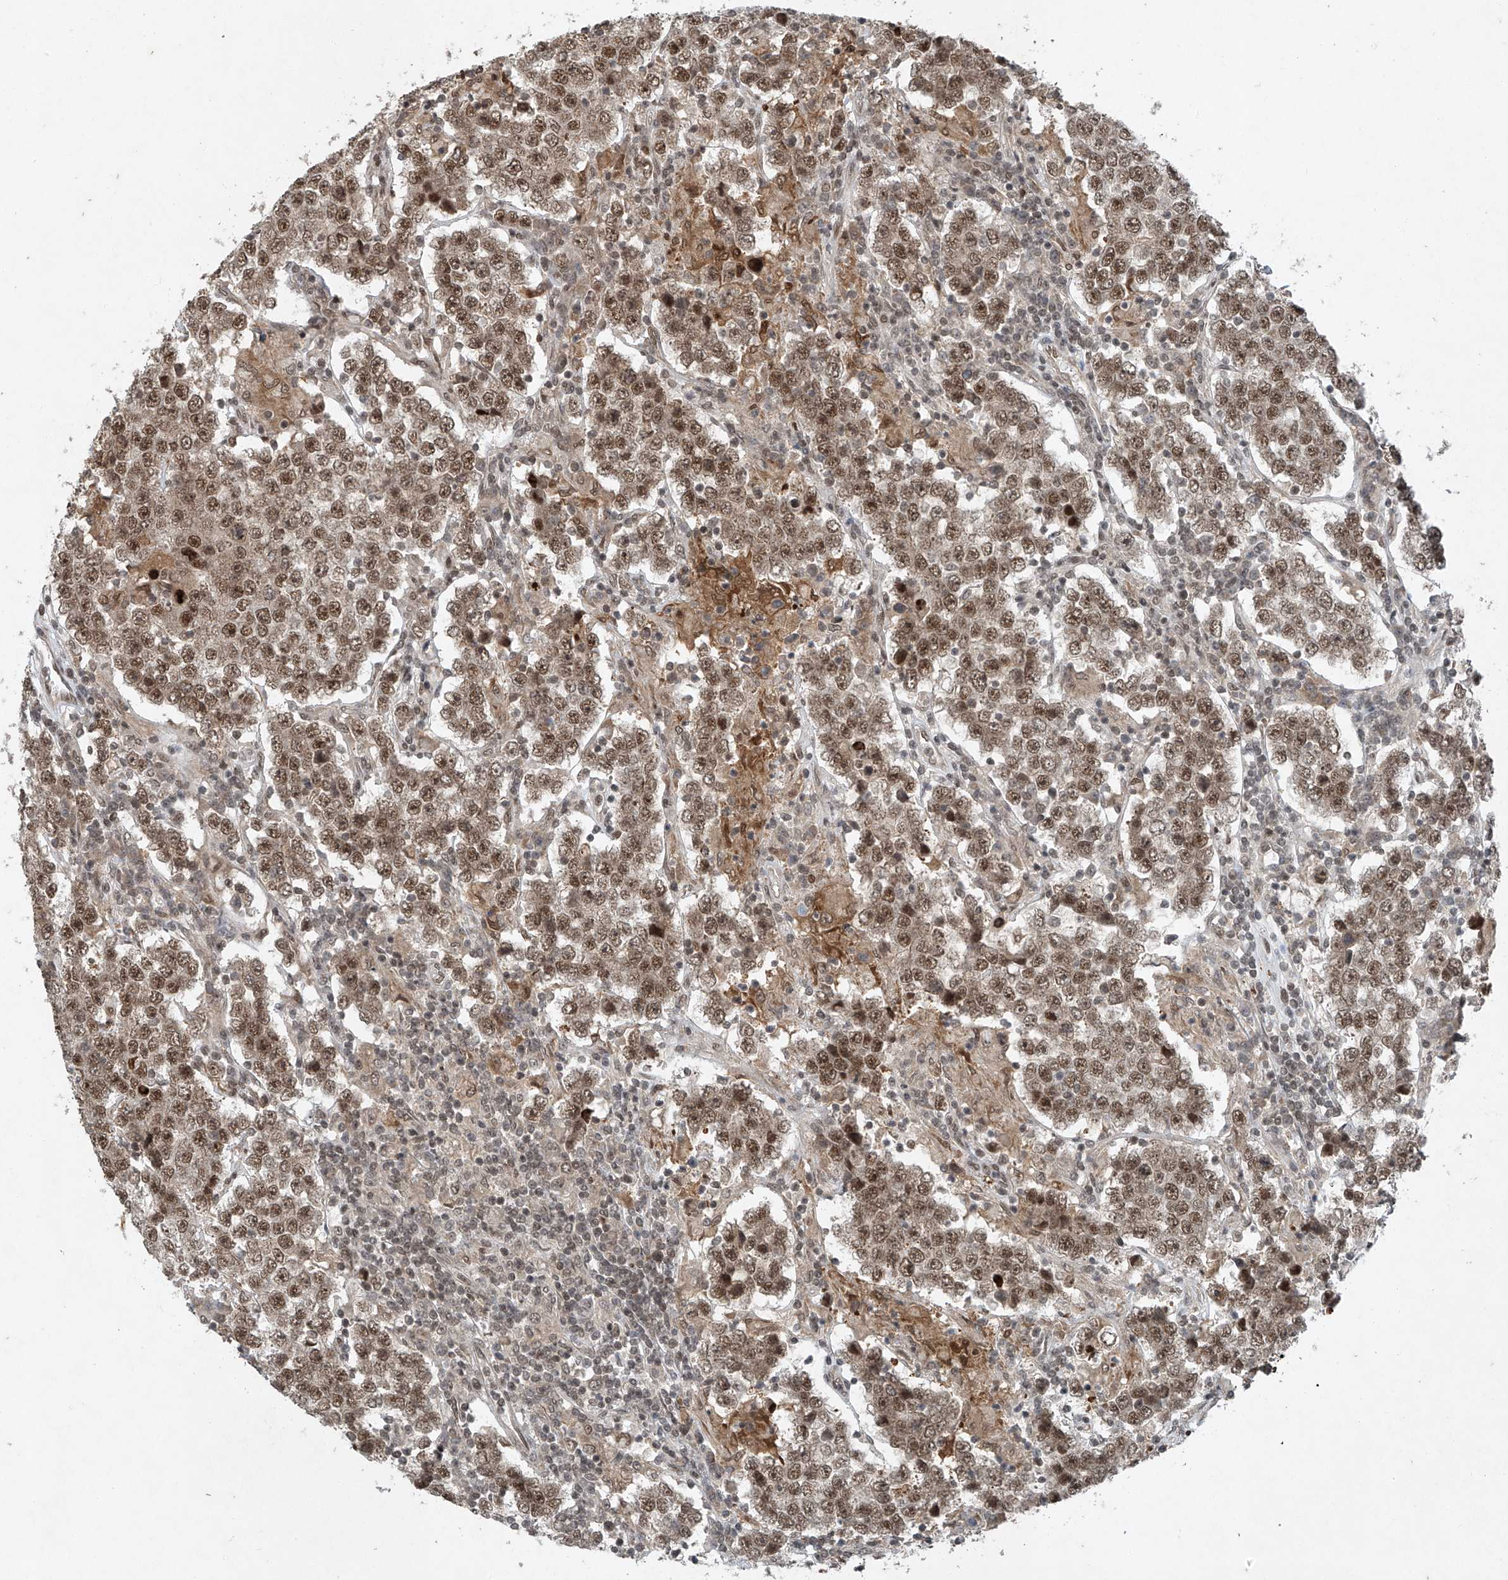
{"staining": {"intensity": "moderate", "quantity": ">75%", "location": "nuclear"}, "tissue": "testis cancer", "cell_type": "Tumor cells", "image_type": "cancer", "snomed": [{"axis": "morphology", "description": "Normal tissue, NOS"}, {"axis": "morphology", "description": "Urothelial carcinoma, High grade"}, {"axis": "morphology", "description": "Seminoma, NOS"}, {"axis": "morphology", "description": "Carcinoma, Embryonal, NOS"}, {"axis": "topography", "description": "Urinary bladder"}, {"axis": "topography", "description": "Testis"}], "caption": "Human urothelial carcinoma (high-grade) (testis) stained with a brown dye reveals moderate nuclear positive expression in about >75% of tumor cells.", "gene": "TAF8", "patient": {"sex": "male", "age": 41}}